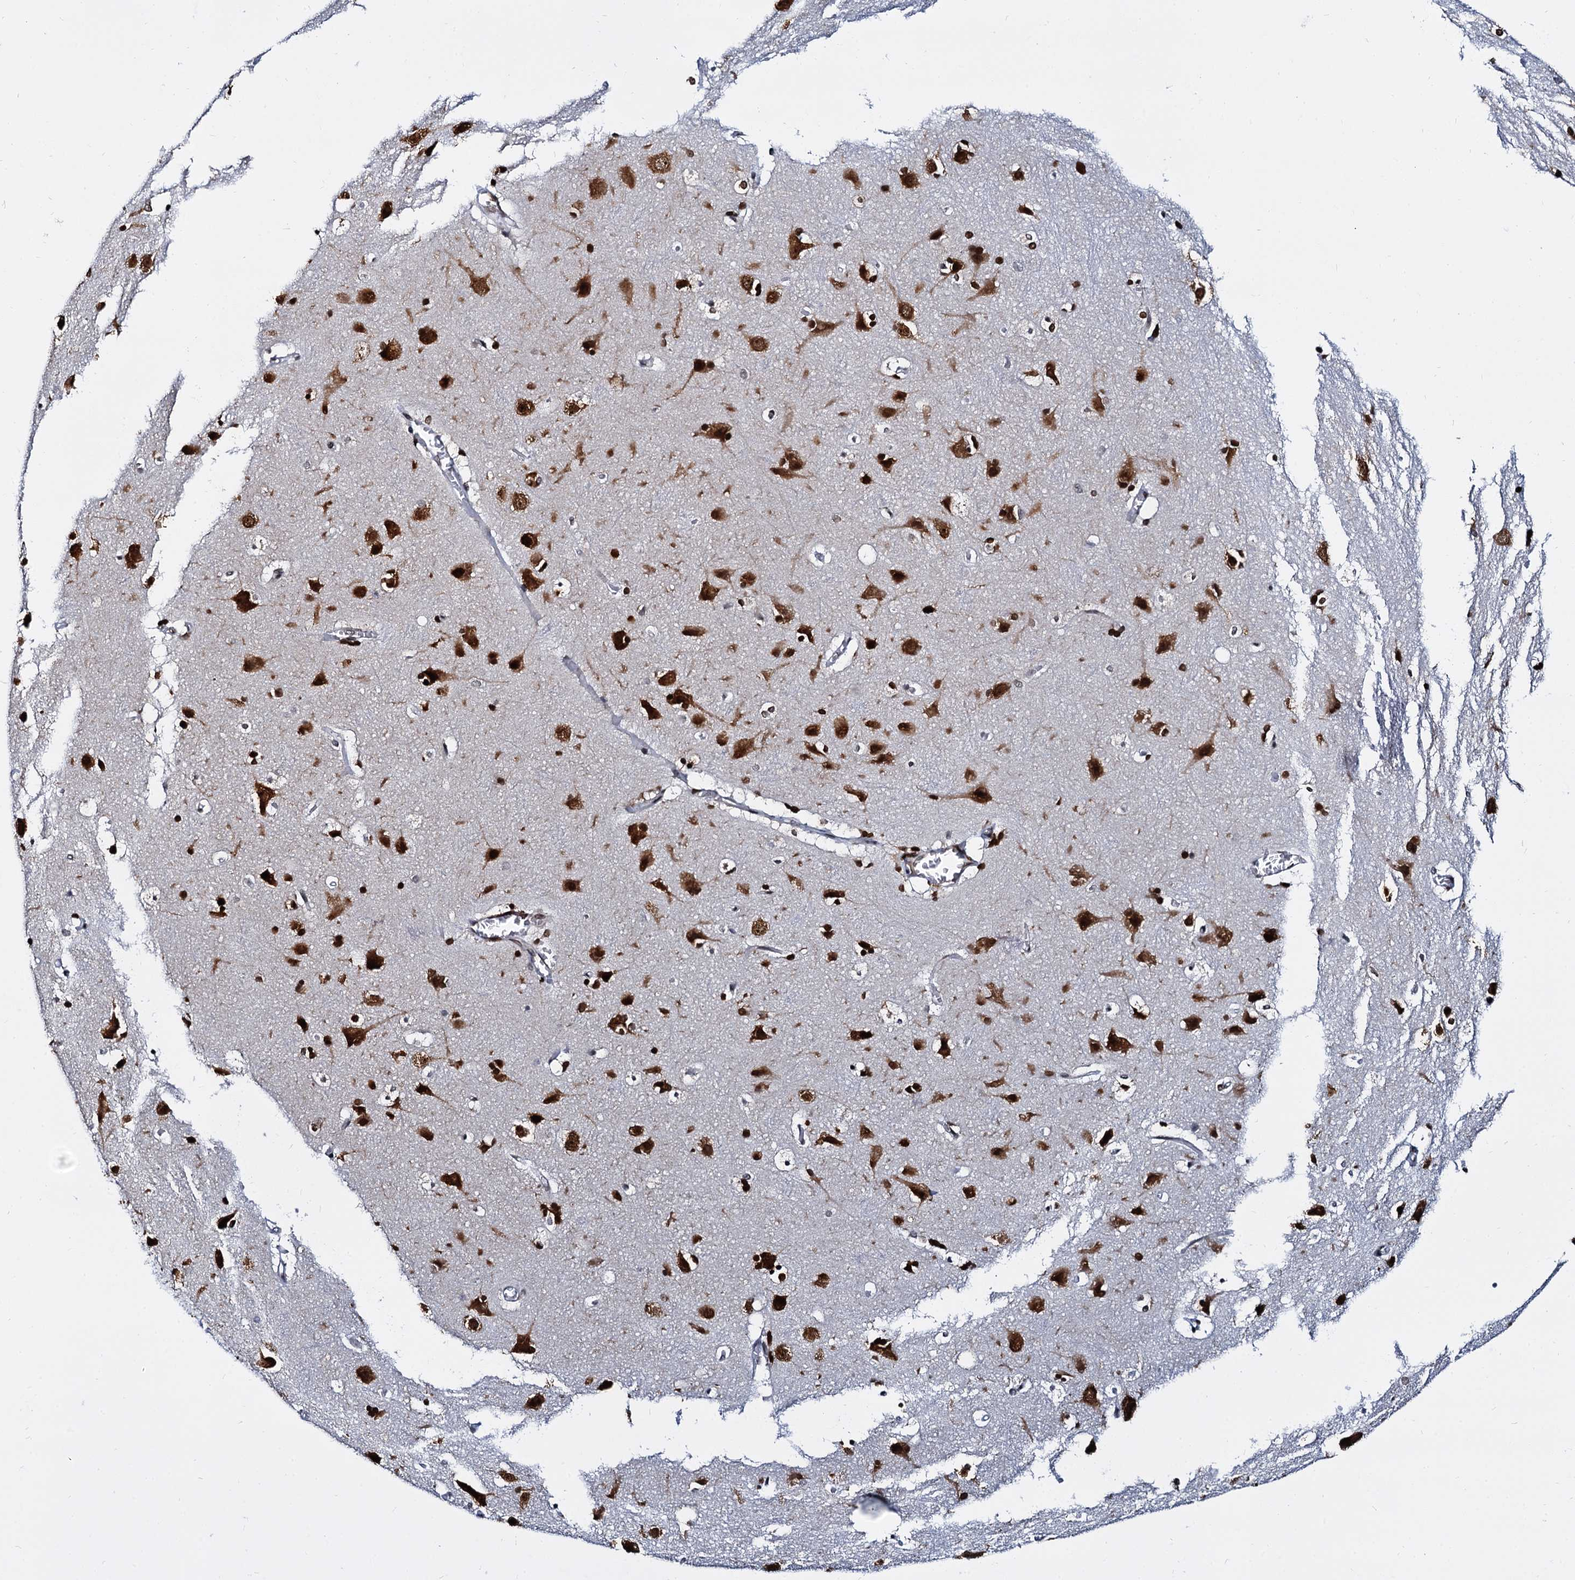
{"staining": {"intensity": "moderate", "quantity": ">75%", "location": "nuclear"}, "tissue": "cerebral cortex", "cell_type": "Endothelial cells", "image_type": "normal", "snomed": [{"axis": "morphology", "description": "Normal tissue, NOS"}, {"axis": "topography", "description": "Cerebral cortex"}], "caption": "DAB (3,3'-diaminobenzidine) immunohistochemical staining of benign human cerebral cortex shows moderate nuclear protein staining in approximately >75% of endothelial cells.", "gene": "CMAS", "patient": {"sex": "male", "age": 54}}